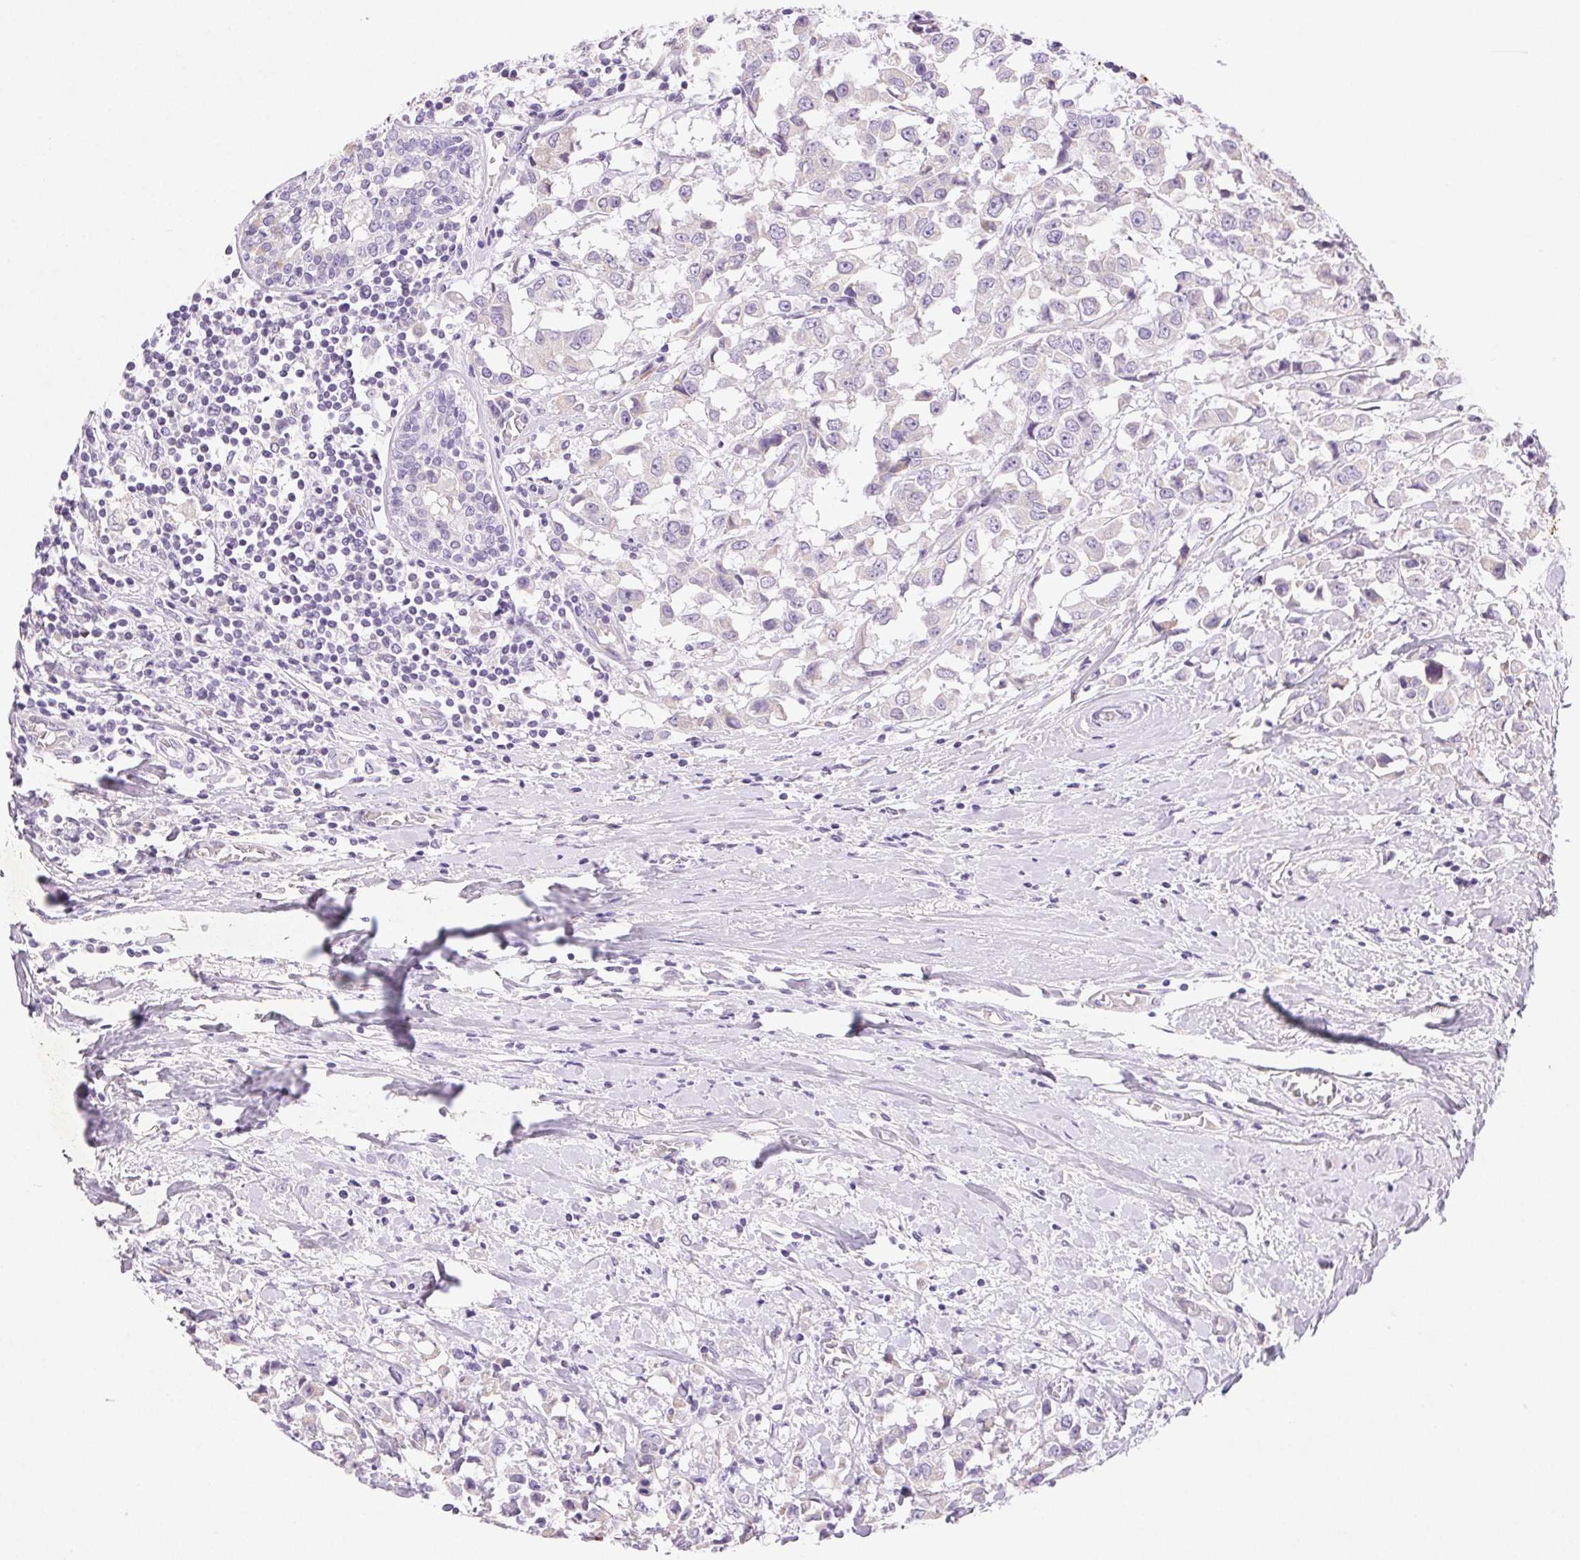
{"staining": {"intensity": "negative", "quantity": "none", "location": "none"}, "tissue": "breast cancer", "cell_type": "Tumor cells", "image_type": "cancer", "snomed": [{"axis": "morphology", "description": "Duct carcinoma"}, {"axis": "topography", "description": "Breast"}], "caption": "High power microscopy micrograph of an immunohistochemistry photomicrograph of breast cancer, revealing no significant staining in tumor cells.", "gene": "ARHGAP11B", "patient": {"sex": "female", "age": 61}}